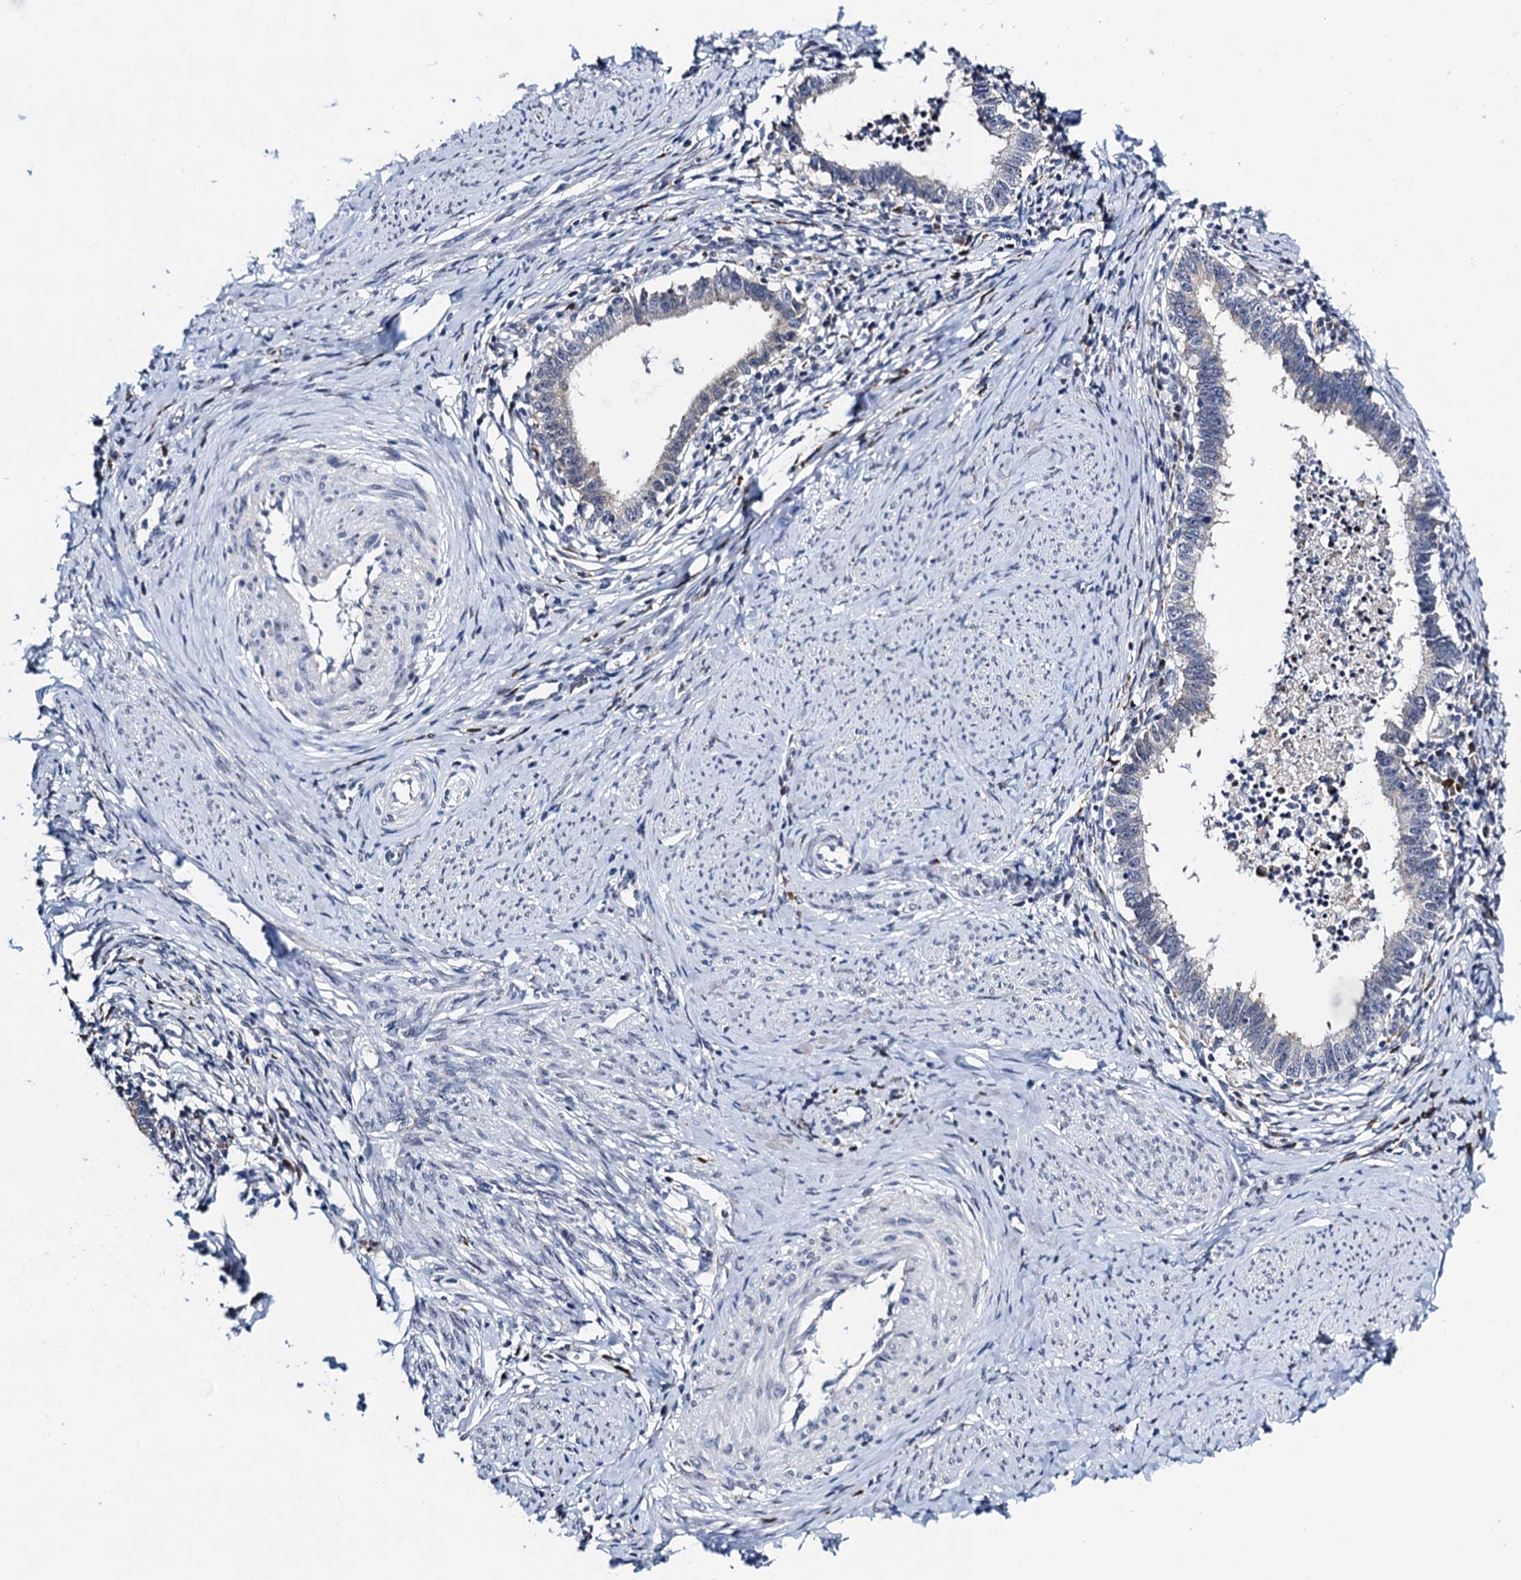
{"staining": {"intensity": "negative", "quantity": "none", "location": "none"}, "tissue": "cervical cancer", "cell_type": "Tumor cells", "image_type": "cancer", "snomed": [{"axis": "morphology", "description": "Adenocarcinoma, NOS"}, {"axis": "topography", "description": "Cervix"}], "caption": "High power microscopy micrograph of an immunohistochemistry photomicrograph of cervical cancer, revealing no significant expression in tumor cells.", "gene": "SLC7A10", "patient": {"sex": "female", "age": 36}}